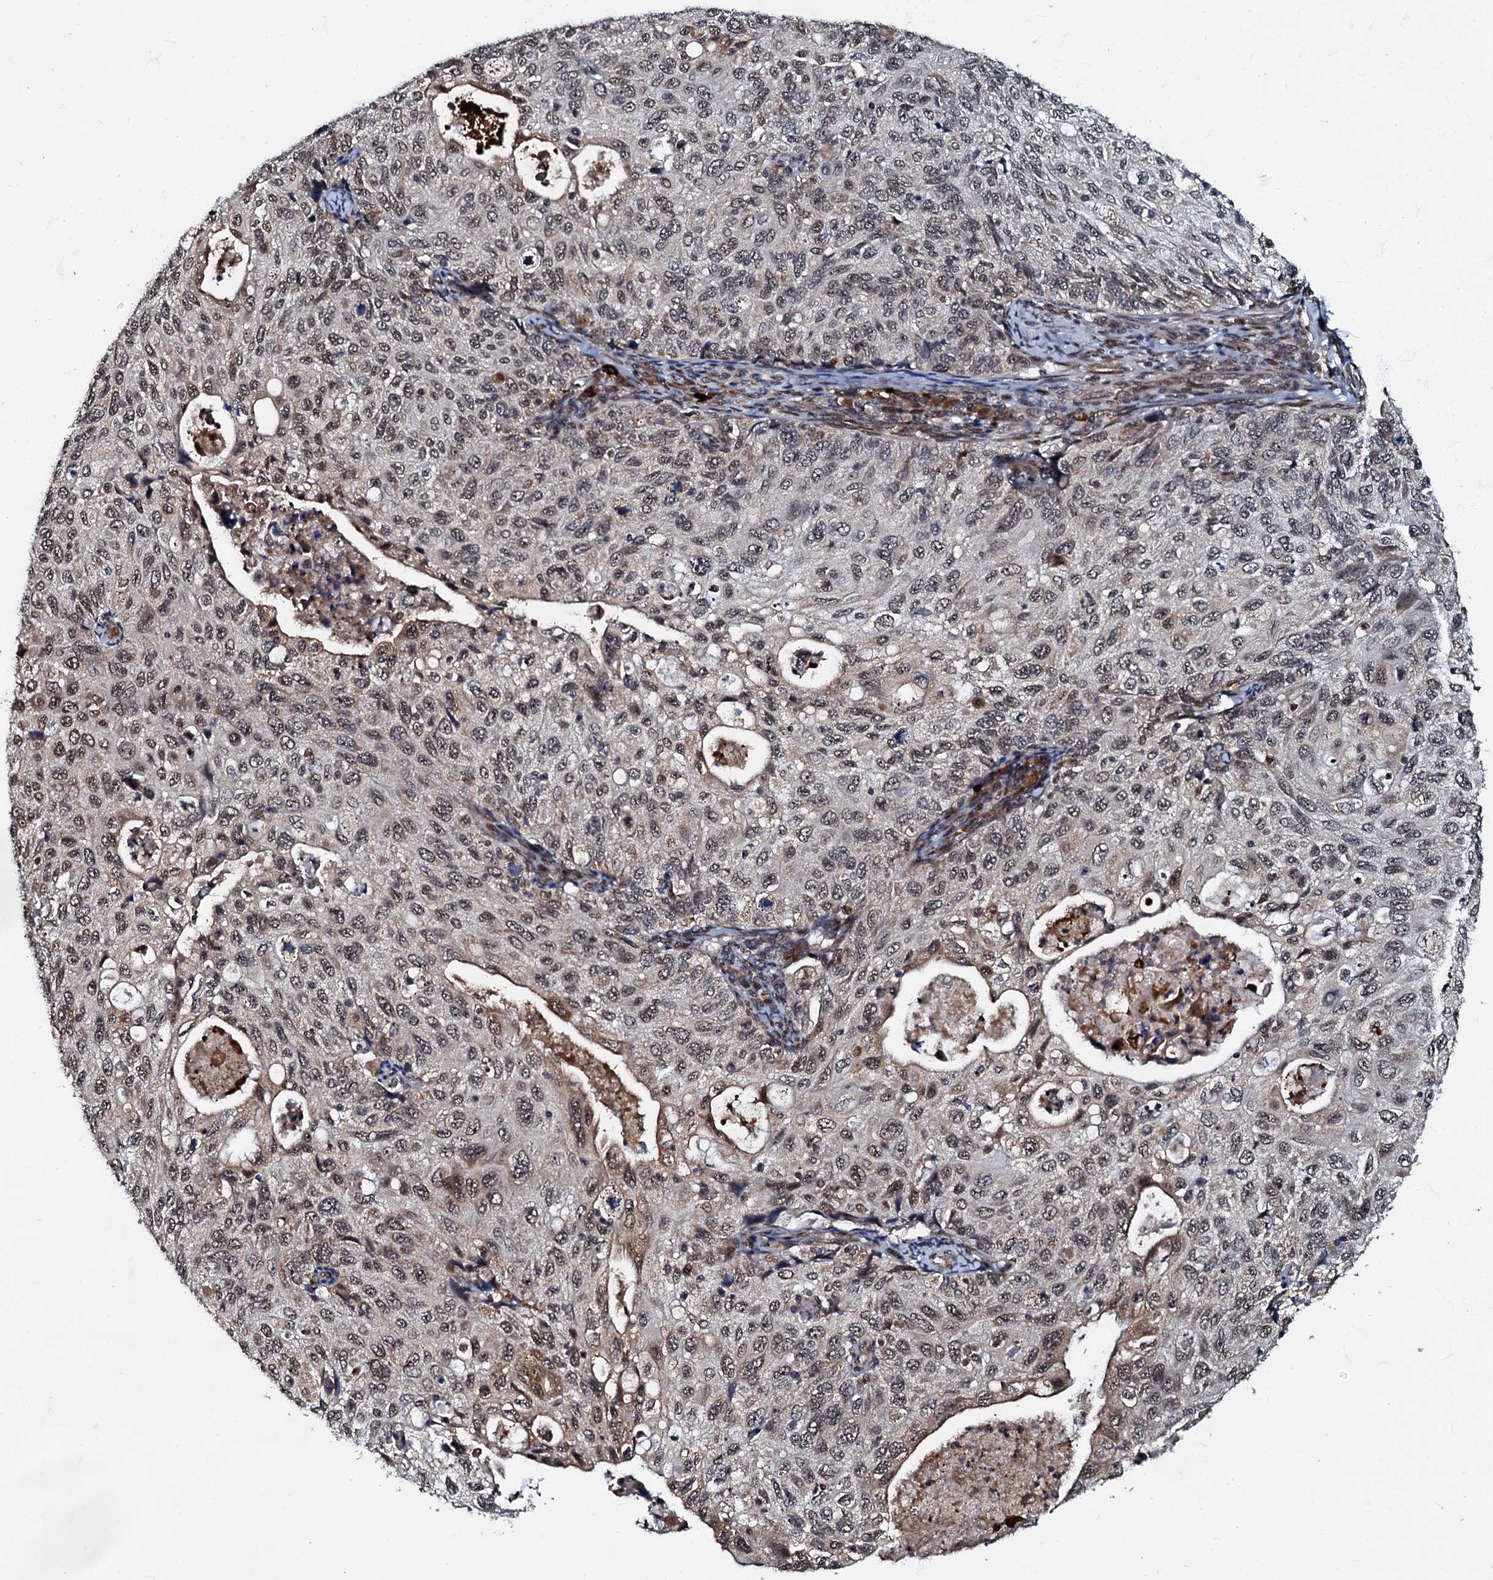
{"staining": {"intensity": "moderate", "quantity": ">75%", "location": "nuclear"}, "tissue": "cervical cancer", "cell_type": "Tumor cells", "image_type": "cancer", "snomed": [{"axis": "morphology", "description": "Squamous cell carcinoma, NOS"}, {"axis": "topography", "description": "Cervix"}], "caption": "Cervical cancer was stained to show a protein in brown. There is medium levels of moderate nuclear expression in about >75% of tumor cells.", "gene": "C18orf32", "patient": {"sex": "female", "age": 70}}